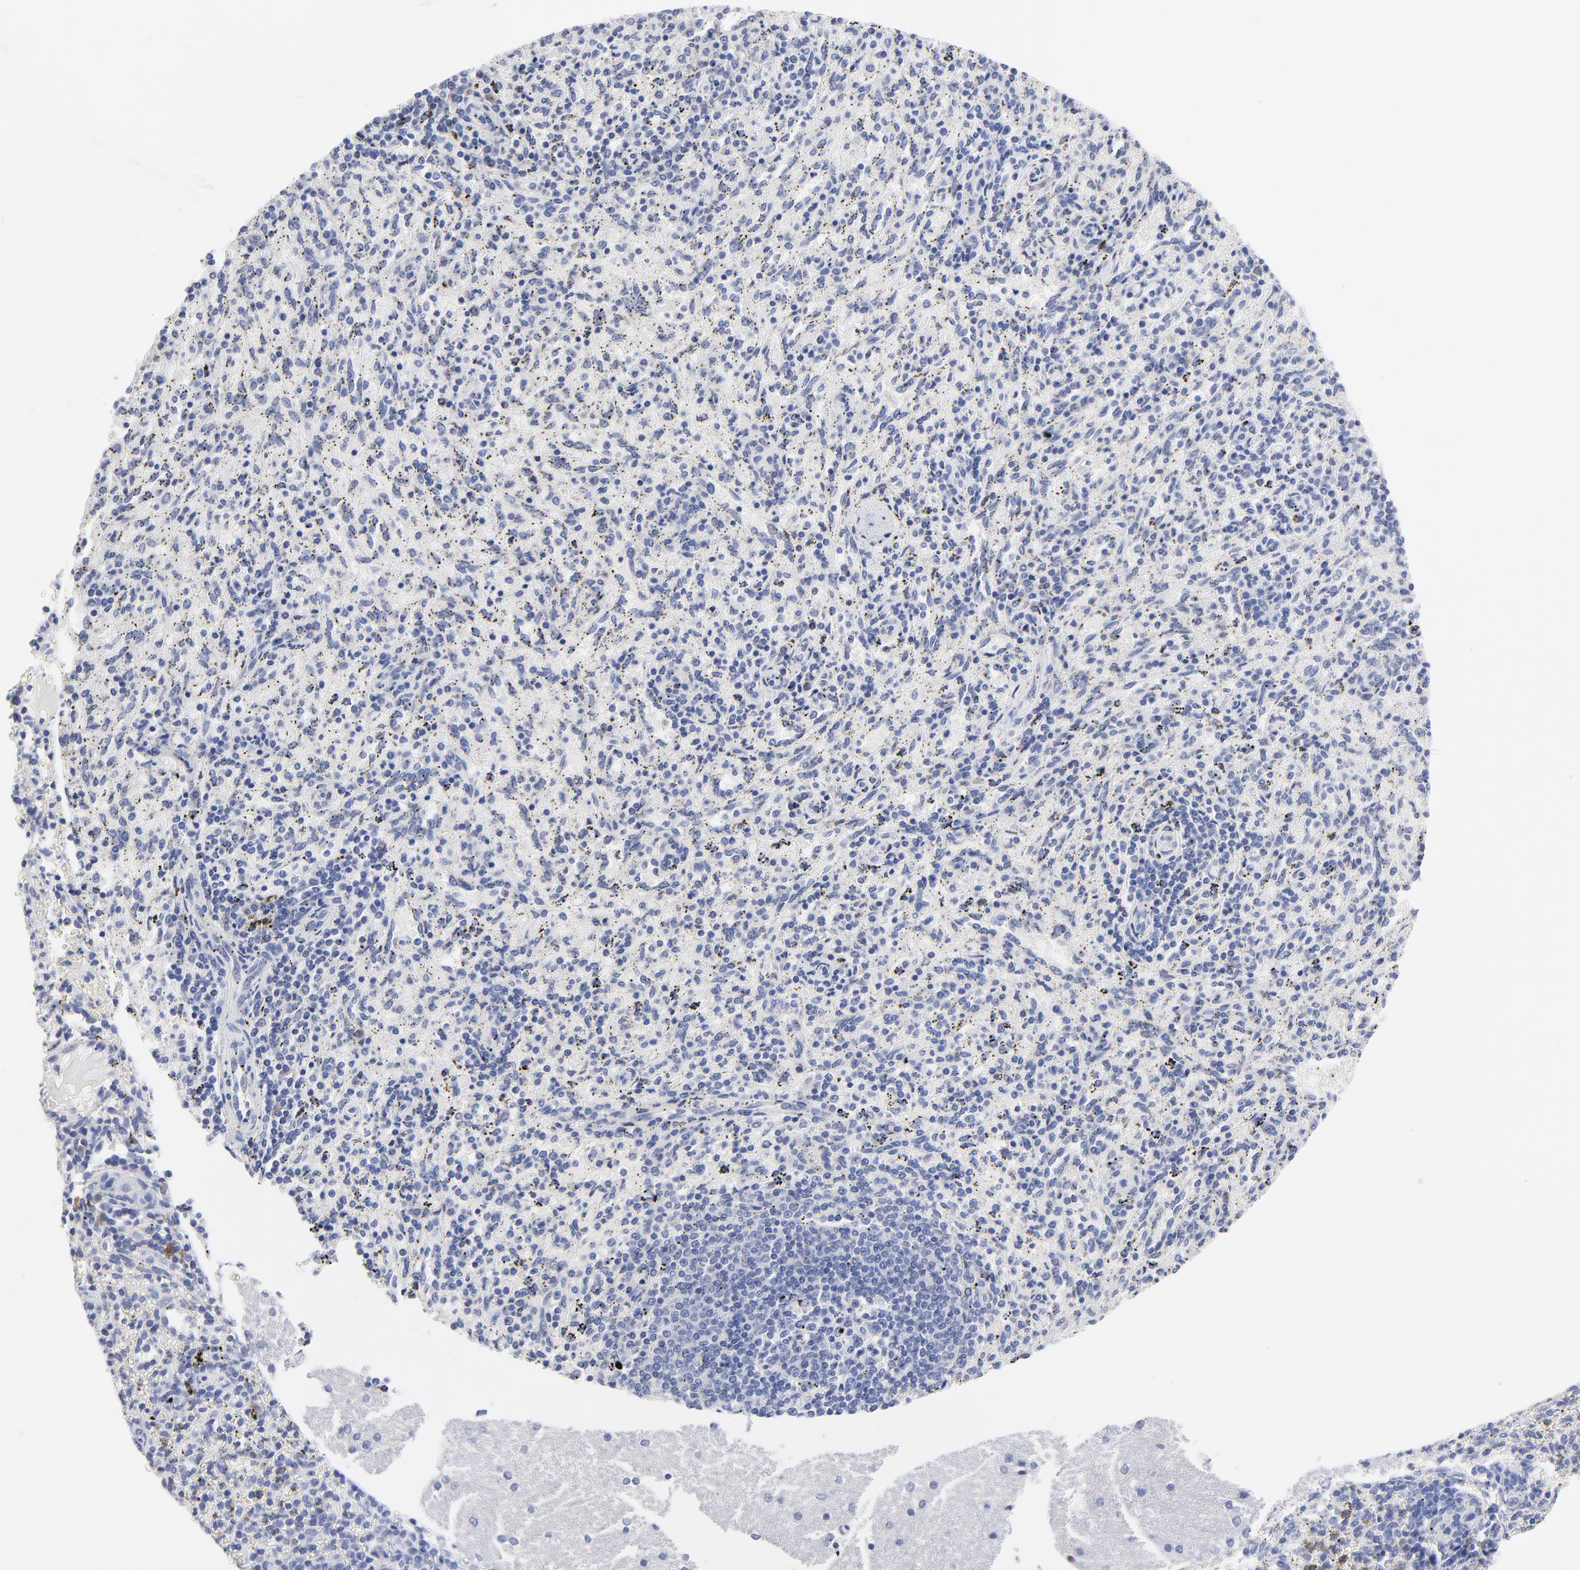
{"staining": {"intensity": "negative", "quantity": "none", "location": "none"}, "tissue": "spleen", "cell_type": "Cells in red pulp", "image_type": "normal", "snomed": [{"axis": "morphology", "description": "Normal tissue, NOS"}, {"axis": "topography", "description": "Spleen"}], "caption": "Photomicrograph shows no protein staining in cells in red pulp of benign spleen.", "gene": "LAX1", "patient": {"sex": "female", "age": 10}}